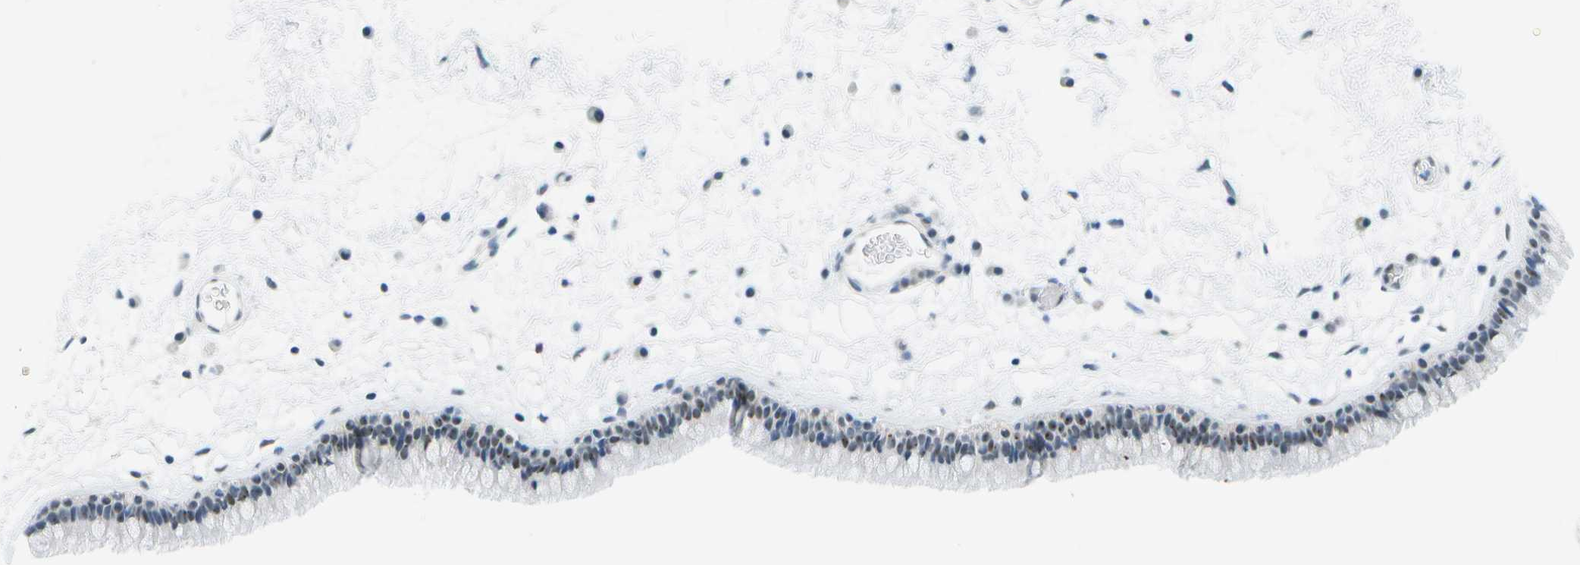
{"staining": {"intensity": "weak", "quantity": "<25%", "location": "nuclear"}, "tissue": "nasopharynx", "cell_type": "Respiratory epithelial cells", "image_type": "normal", "snomed": [{"axis": "morphology", "description": "Normal tissue, NOS"}, {"axis": "morphology", "description": "Inflammation, NOS"}, {"axis": "topography", "description": "Nasopharynx"}], "caption": "IHC histopathology image of unremarkable nasopharynx: nasopharynx stained with DAB demonstrates no significant protein expression in respiratory epithelial cells.", "gene": "PITHD1", "patient": {"sex": "male", "age": 48}}